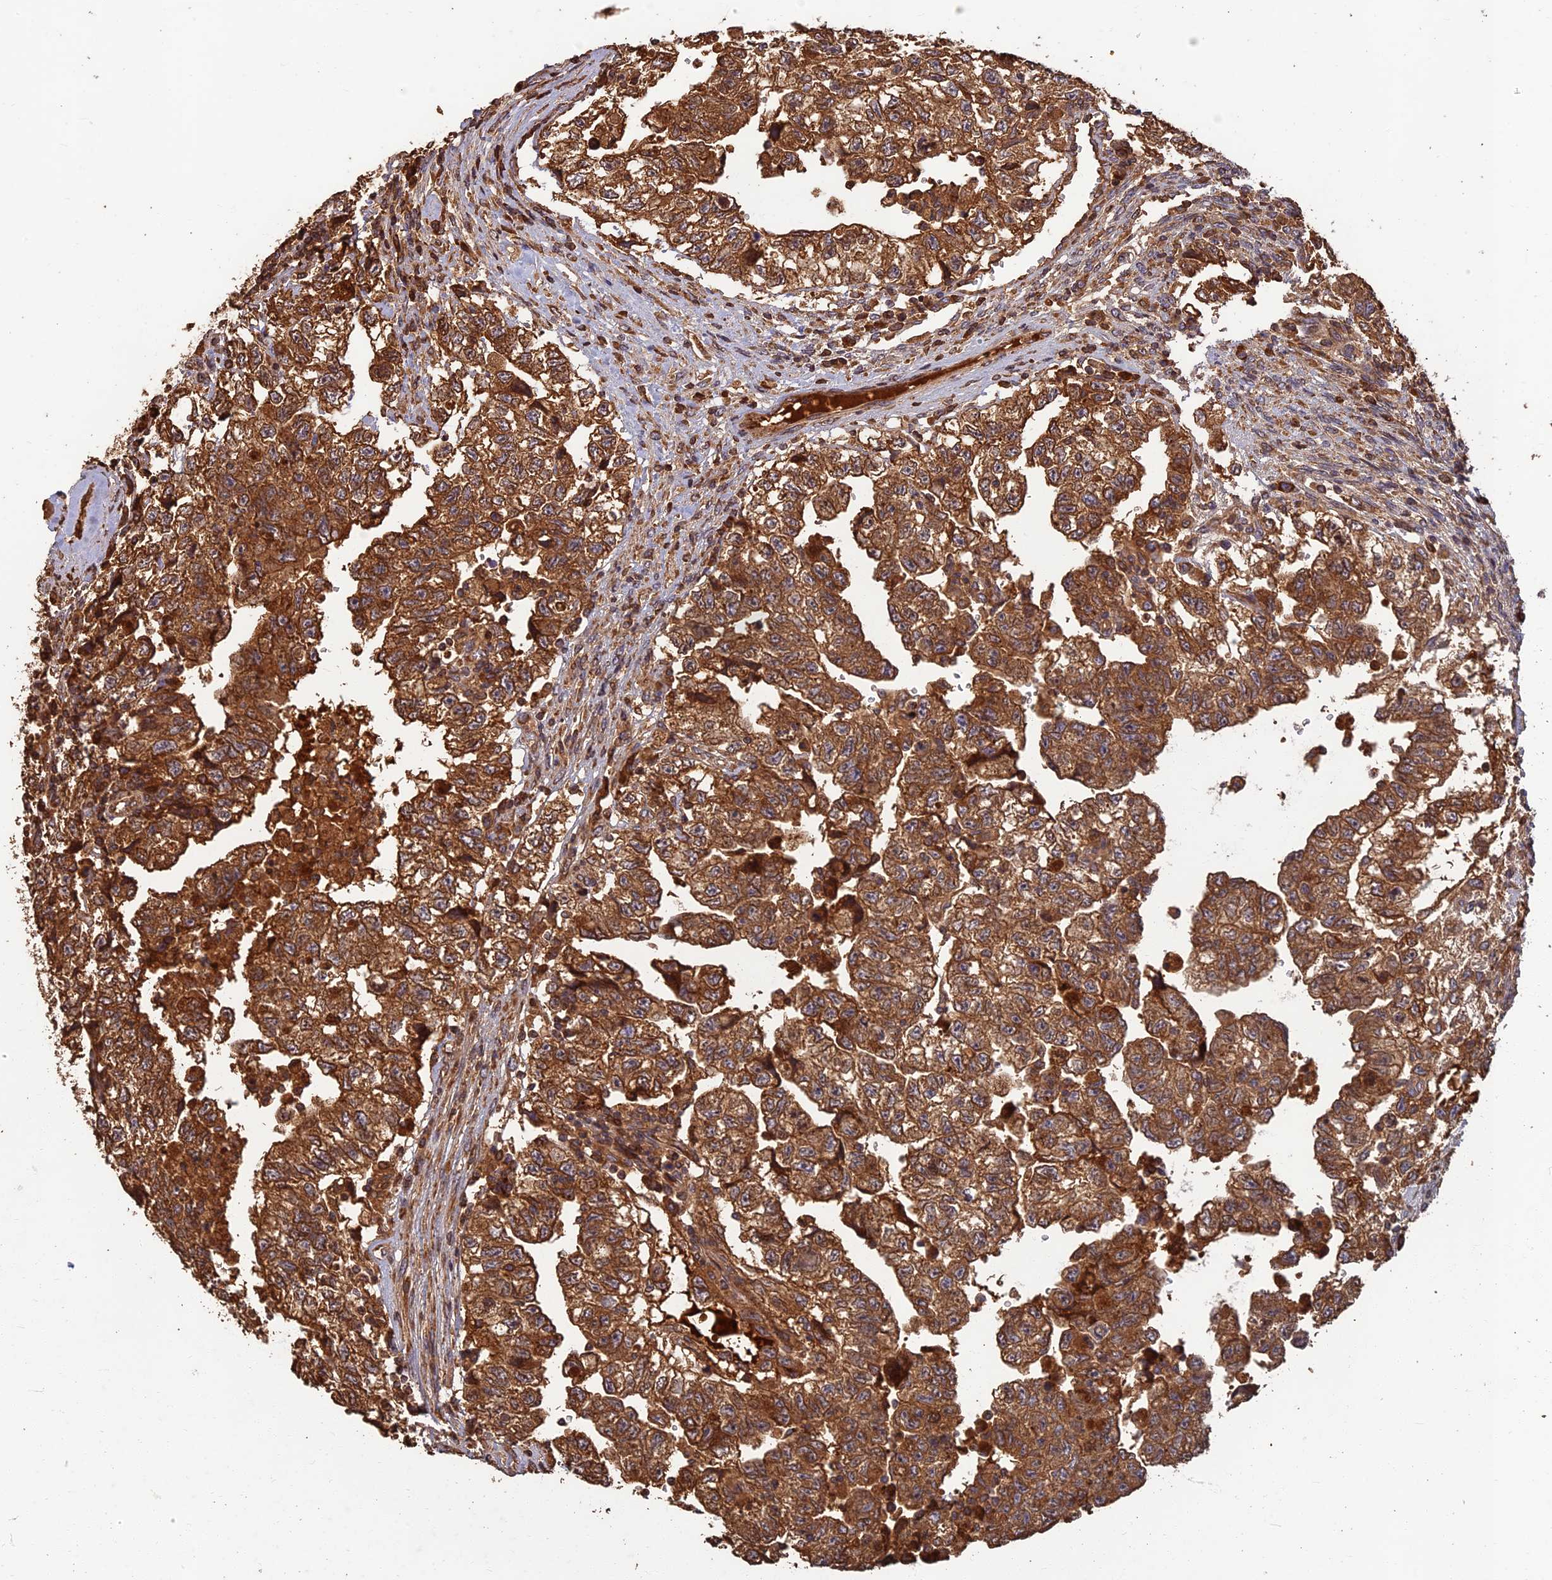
{"staining": {"intensity": "strong", "quantity": ">75%", "location": "cytoplasmic/membranous"}, "tissue": "testis cancer", "cell_type": "Tumor cells", "image_type": "cancer", "snomed": [{"axis": "morphology", "description": "Carcinoma, Embryonal, NOS"}, {"axis": "topography", "description": "Testis"}], "caption": "Immunohistochemistry (DAB) staining of human embryonal carcinoma (testis) displays strong cytoplasmic/membranous protein positivity in approximately >75% of tumor cells.", "gene": "CORO1C", "patient": {"sex": "male", "age": 36}}